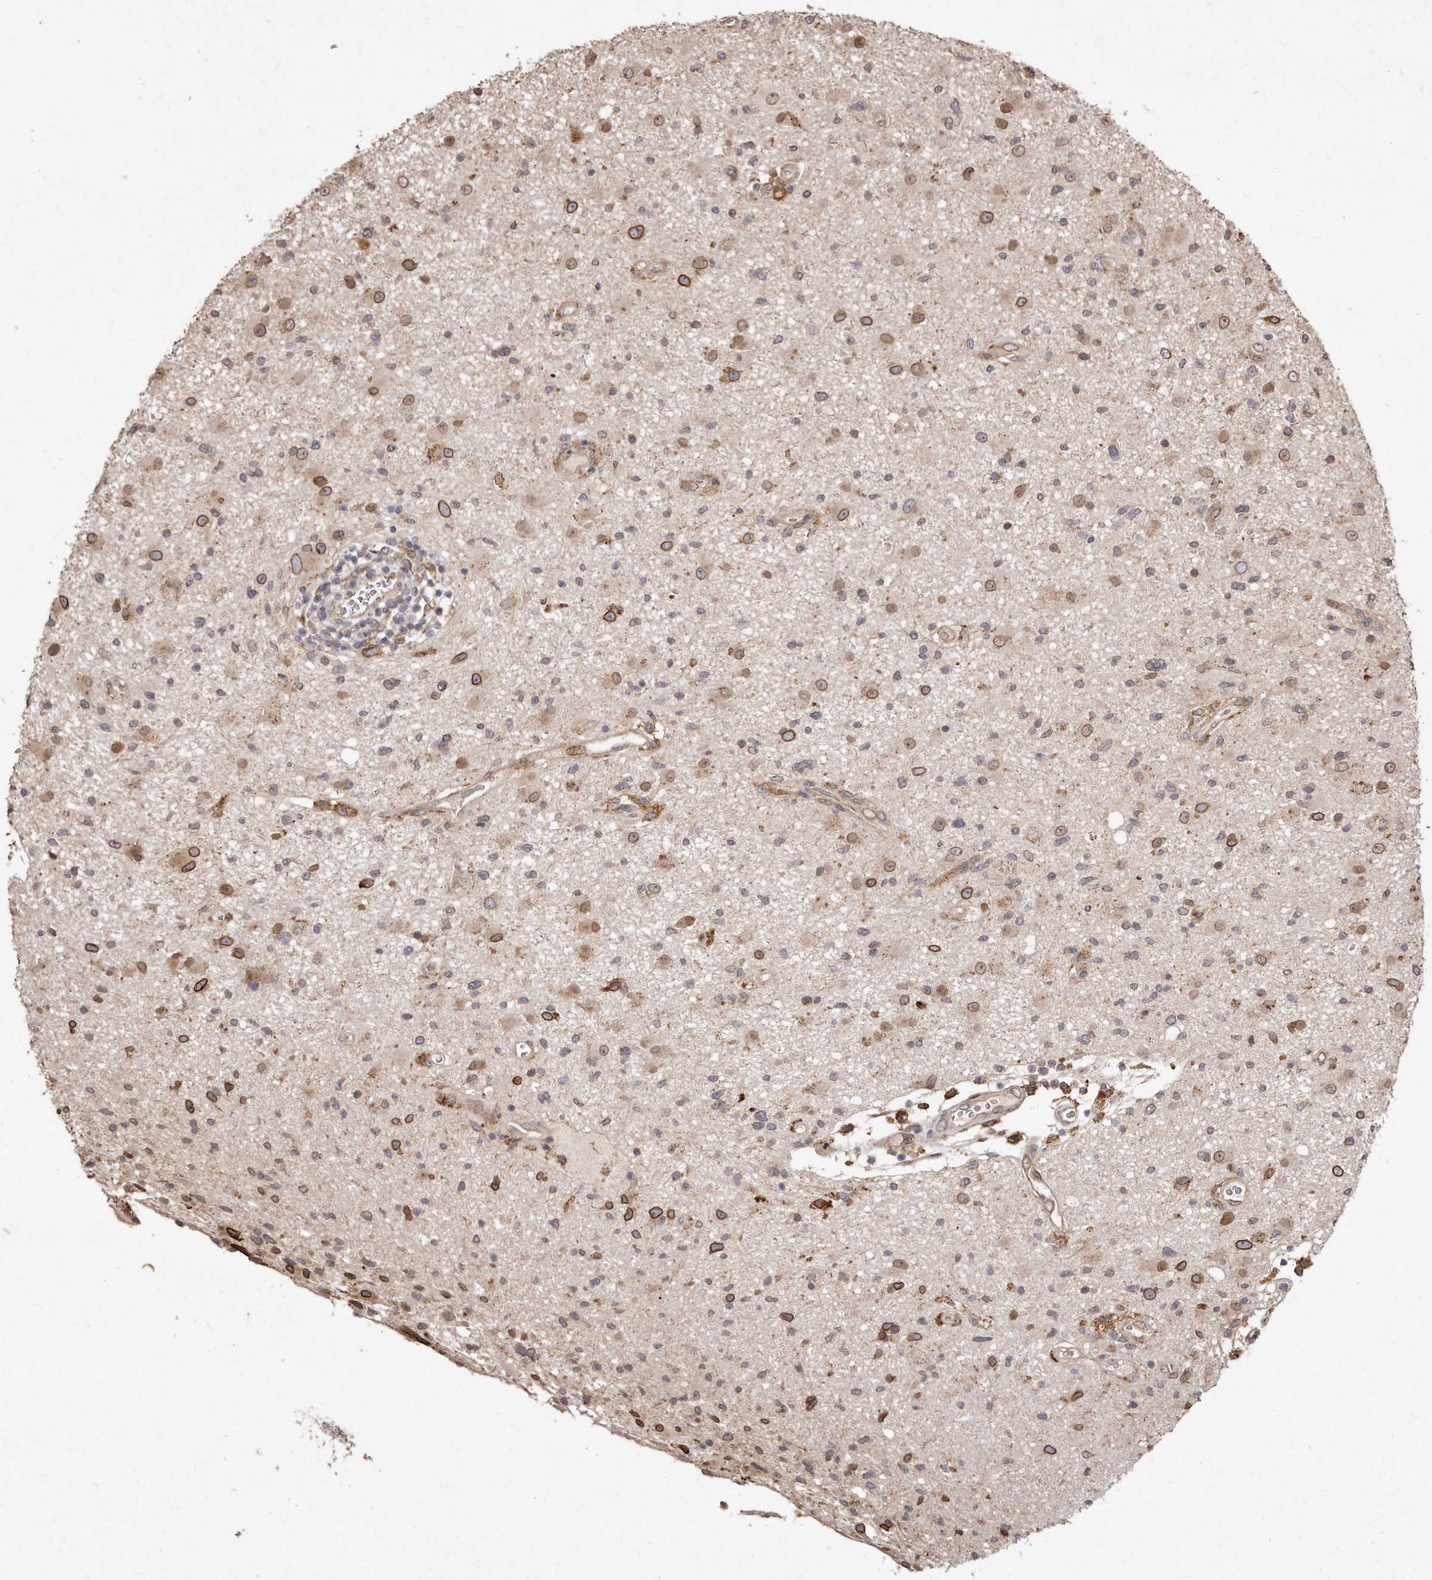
{"staining": {"intensity": "moderate", "quantity": "25%-75%", "location": "cytoplasmic/membranous,nuclear"}, "tissue": "glioma", "cell_type": "Tumor cells", "image_type": "cancer", "snomed": [{"axis": "morphology", "description": "Glioma, malignant, High grade"}, {"axis": "topography", "description": "Brain"}], "caption": "The image displays staining of malignant high-grade glioma, revealing moderate cytoplasmic/membranous and nuclear protein expression (brown color) within tumor cells.", "gene": "HASPIN", "patient": {"sex": "male", "age": 33}}